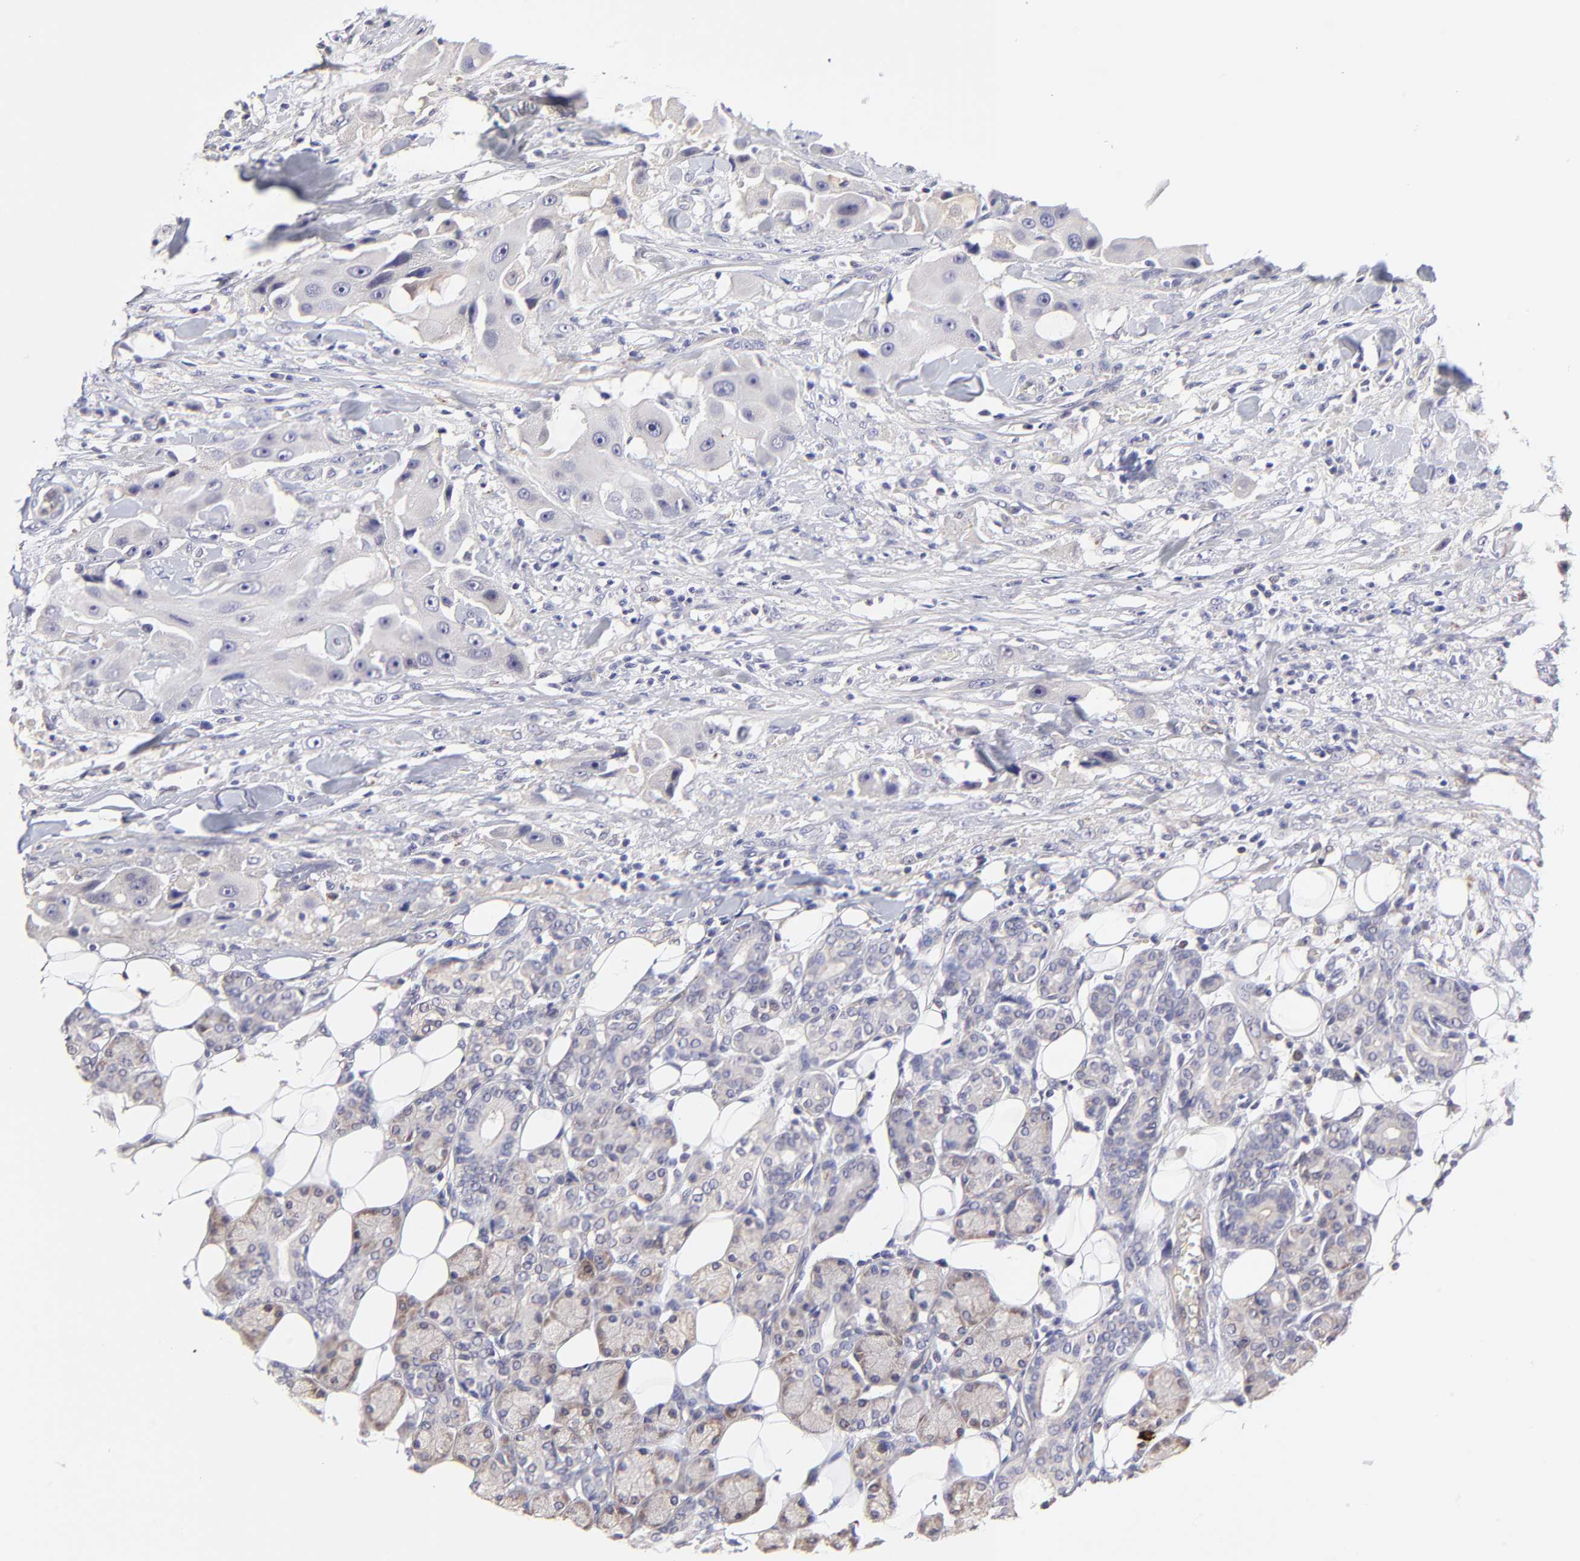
{"staining": {"intensity": "negative", "quantity": "none", "location": "none"}, "tissue": "head and neck cancer", "cell_type": "Tumor cells", "image_type": "cancer", "snomed": [{"axis": "morphology", "description": "Normal tissue, NOS"}, {"axis": "morphology", "description": "Adenocarcinoma, NOS"}, {"axis": "topography", "description": "Salivary gland"}, {"axis": "topography", "description": "Head-Neck"}], "caption": "The histopathology image exhibits no significant staining in tumor cells of head and neck cancer (adenocarcinoma).", "gene": "BTG2", "patient": {"sex": "male", "age": 80}}